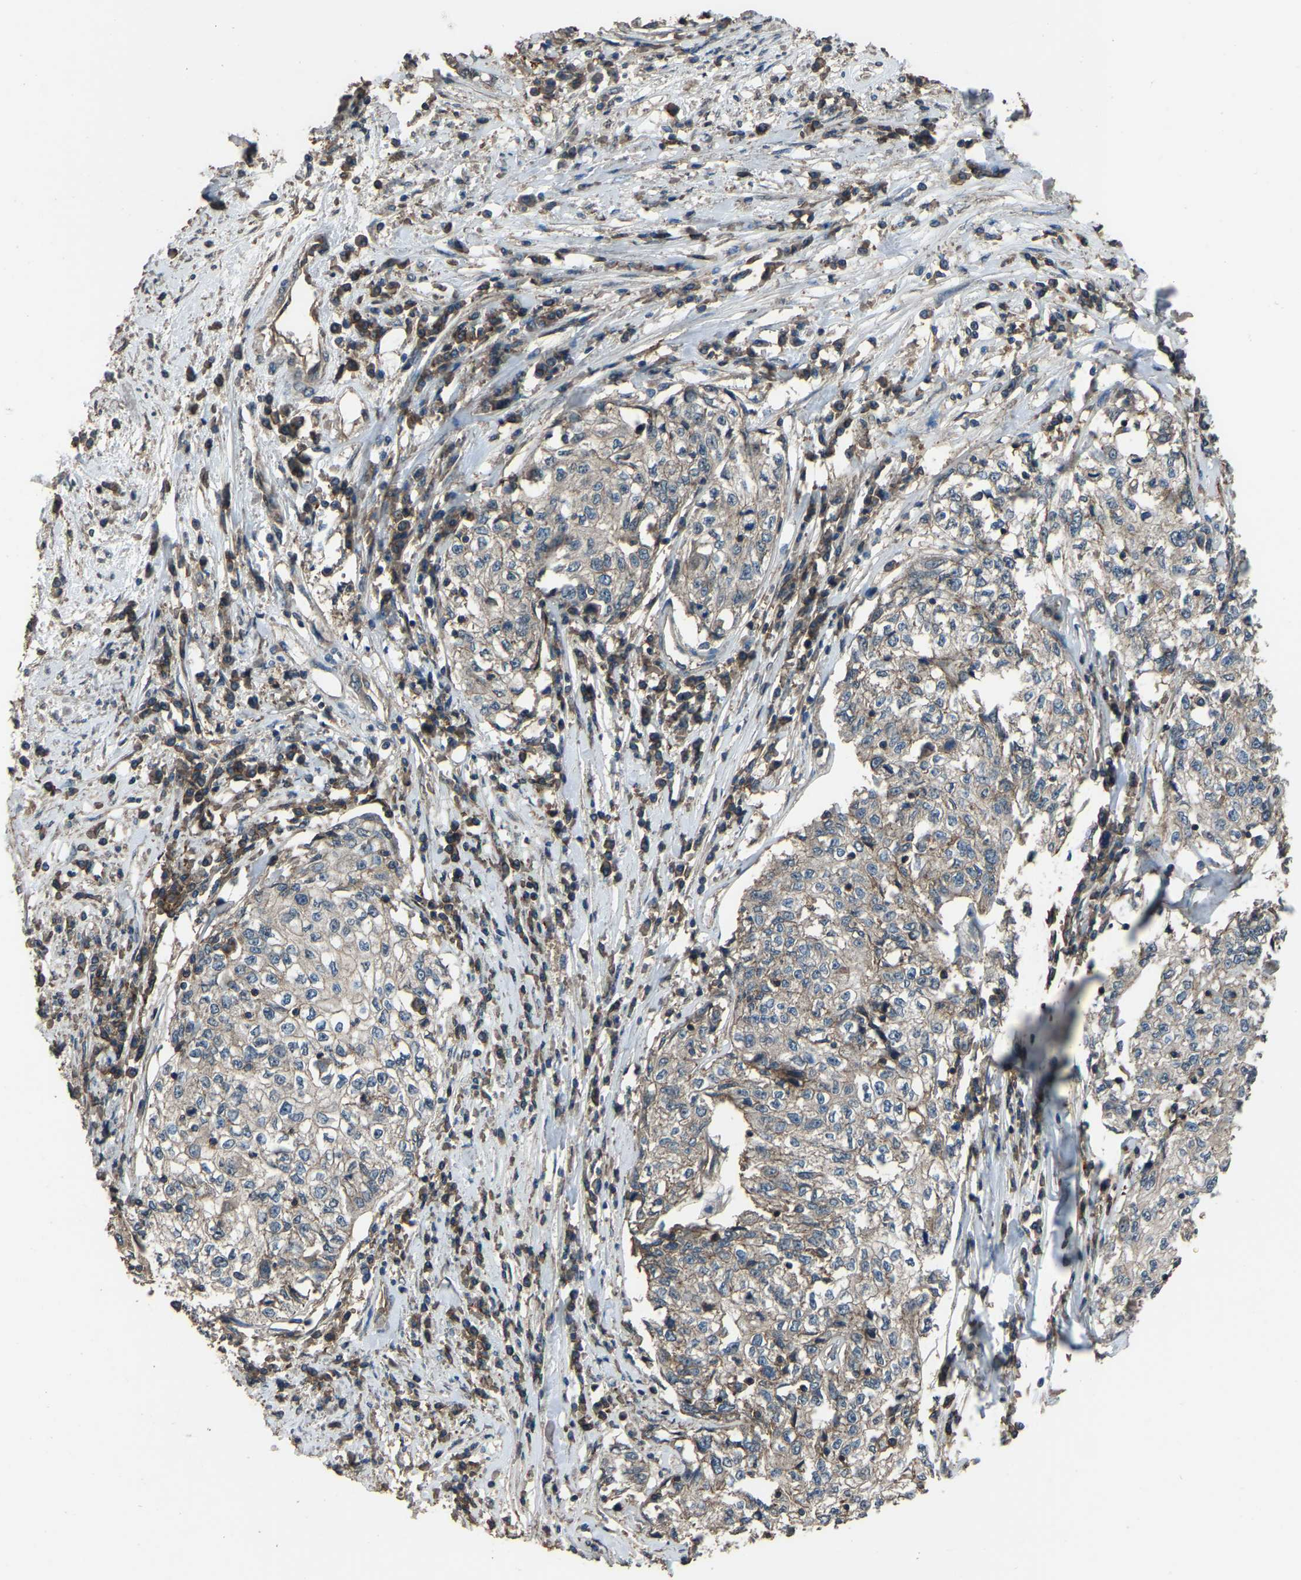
{"staining": {"intensity": "weak", "quantity": "25%-75%", "location": "cytoplasmic/membranous"}, "tissue": "cervical cancer", "cell_type": "Tumor cells", "image_type": "cancer", "snomed": [{"axis": "morphology", "description": "Squamous cell carcinoma, NOS"}, {"axis": "topography", "description": "Cervix"}], "caption": "Tumor cells exhibit low levels of weak cytoplasmic/membranous positivity in about 25%-75% of cells in cervical cancer. (Stains: DAB (3,3'-diaminobenzidine) in brown, nuclei in blue, Microscopy: brightfield microscopy at high magnification).", "gene": "SLC4A2", "patient": {"sex": "female", "age": 57}}